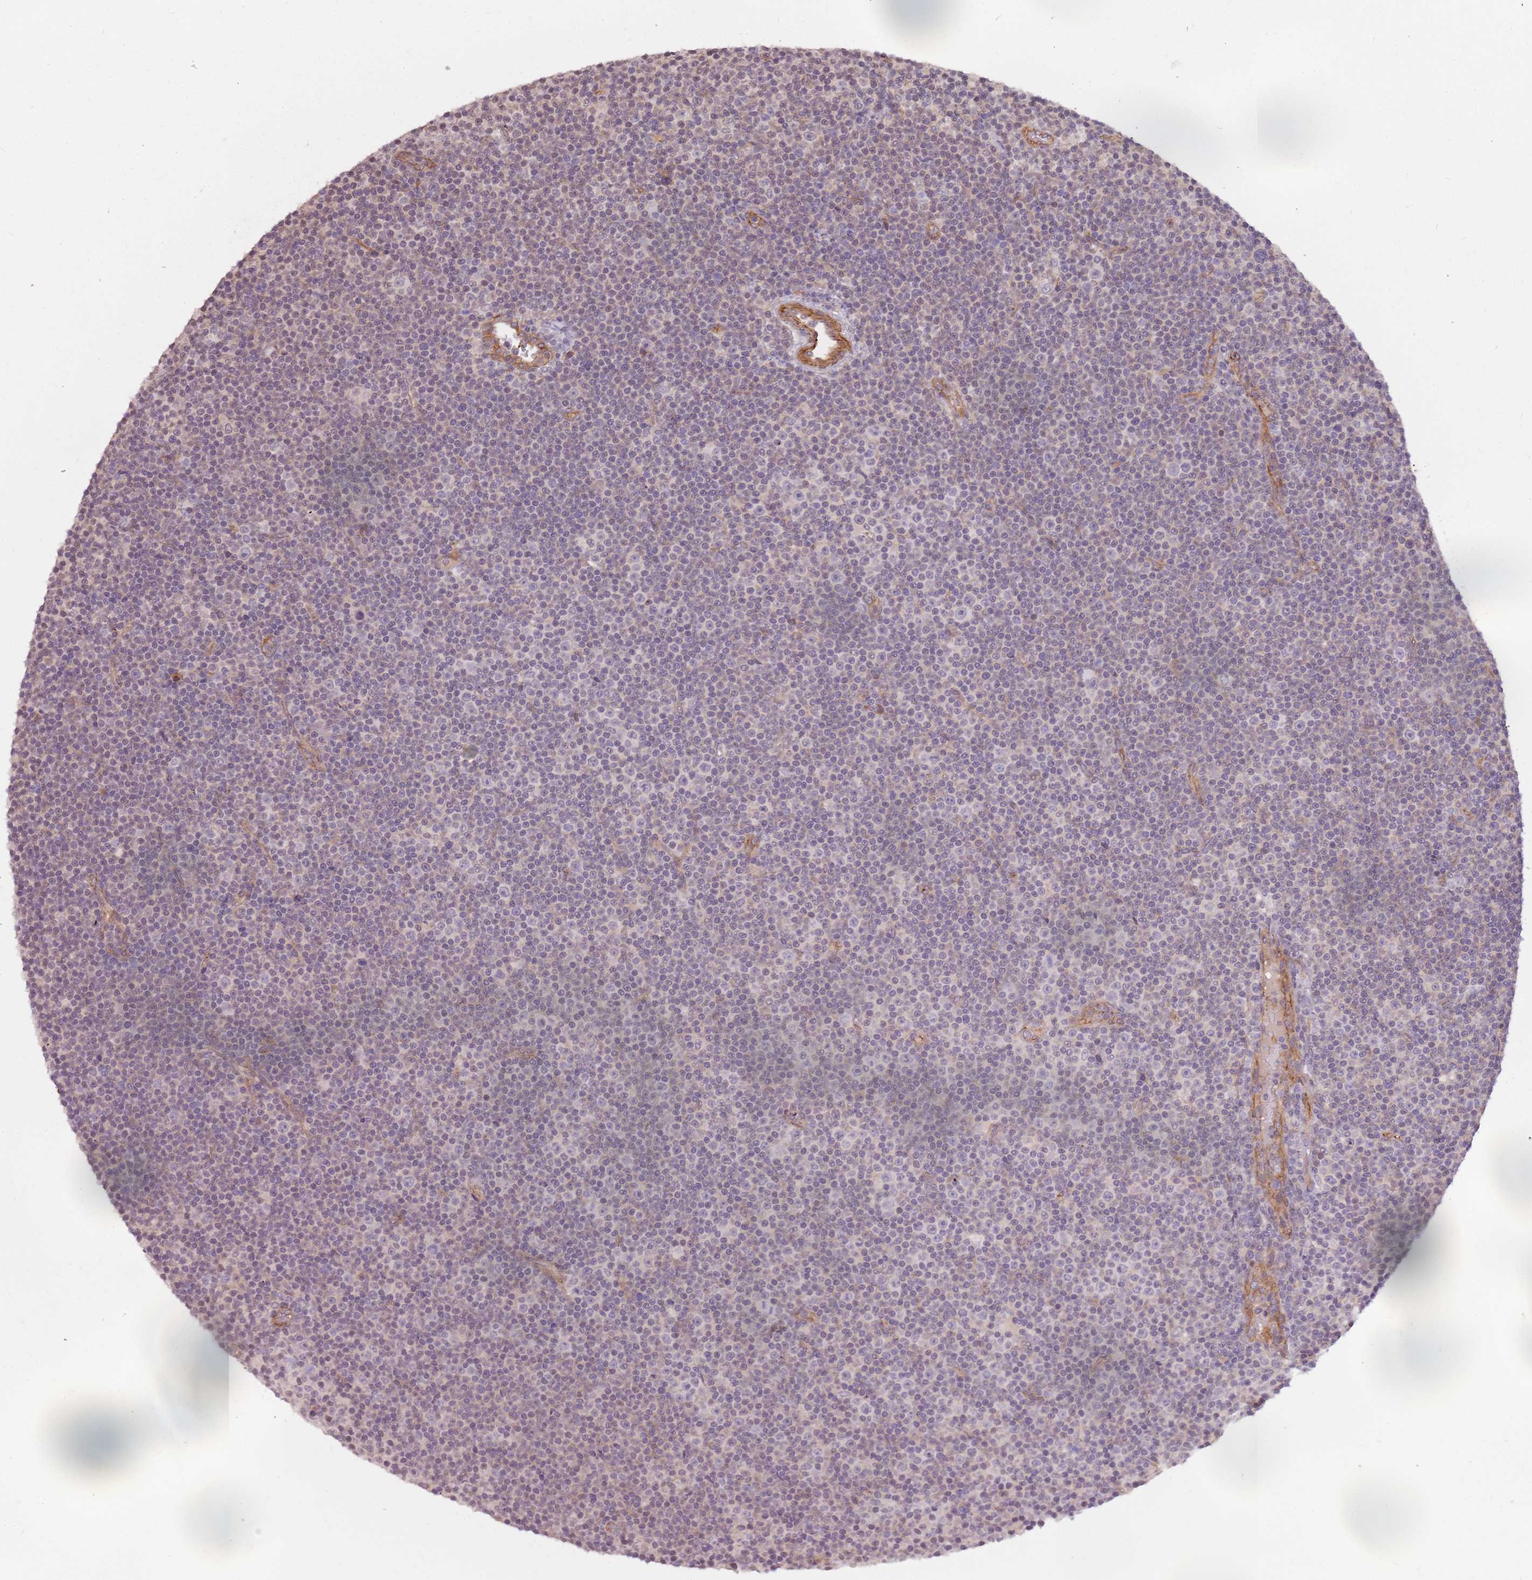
{"staining": {"intensity": "negative", "quantity": "none", "location": "none"}, "tissue": "lymphoma", "cell_type": "Tumor cells", "image_type": "cancer", "snomed": [{"axis": "morphology", "description": "Malignant lymphoma, non-Hodgkin's type, Low grade"}, {"axis": "topography", "description": "Lymph node"}], "caption": "Human malignant lymphoma, non-Hodgkin's type (low-grade) stained for a protein using immunohistochemistry (IHC) demonstrates no staining in tumor cells.", "gene": "PPP1R14C", "patient": {"sex": "female", "age": 67}}